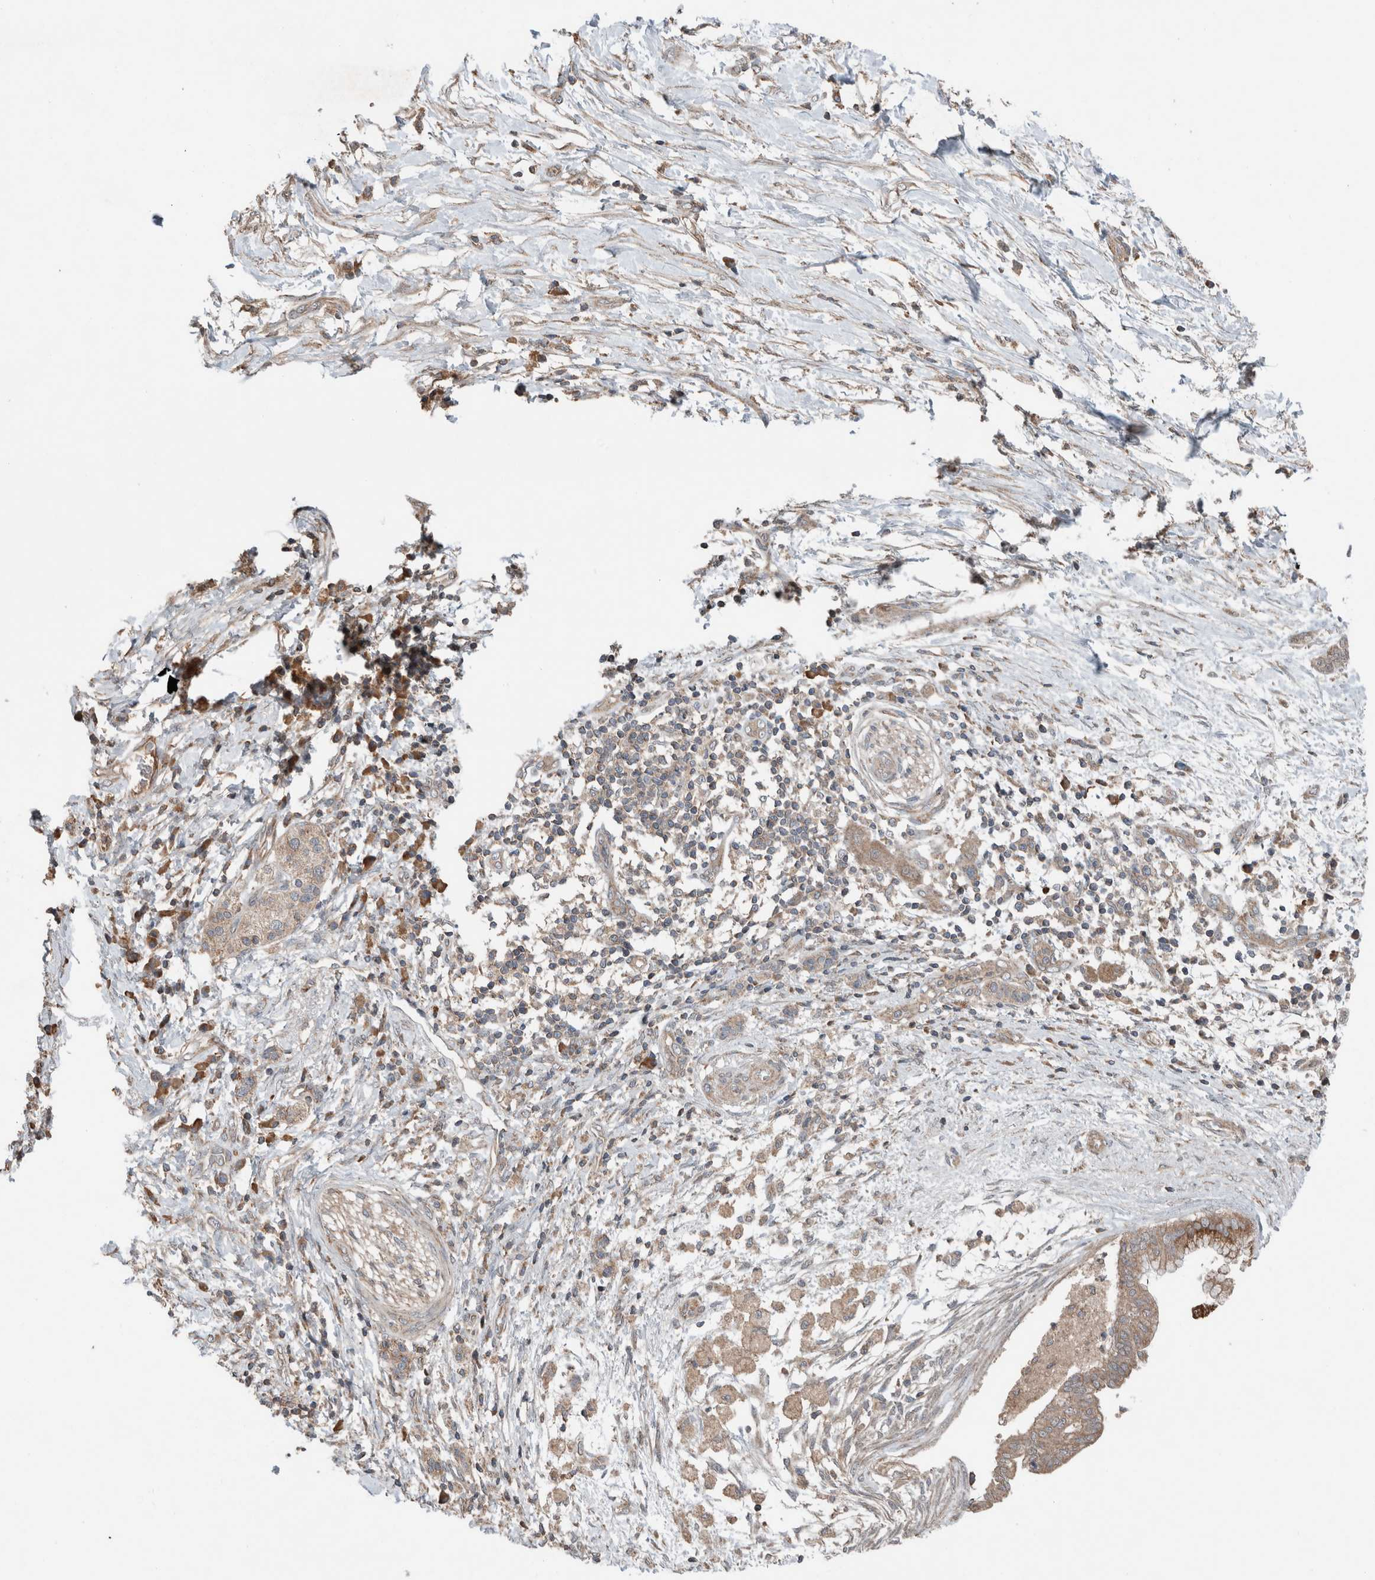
{"staining": {"intensity": "weak", "quantity": ">75%", "location": "cytoplasmic/membranous"}, "tissue": "pancreatic cancer", "cell_type": "Tumor cells", "image_type": "cancer", "snomed": [{"axis": "morphology", "description": "Adenocarcinoma, NOS"}, {"axis": "topography", "description": "Pancreas"}], "caption": "Brown immunohistochemical staining in pancreatic cancer exhibits weak cytoplasmic/membranous expression in approximately >75% of tumor cells.", "gene": "KLK14", "patient": {"sex": "female", "age": 78}}